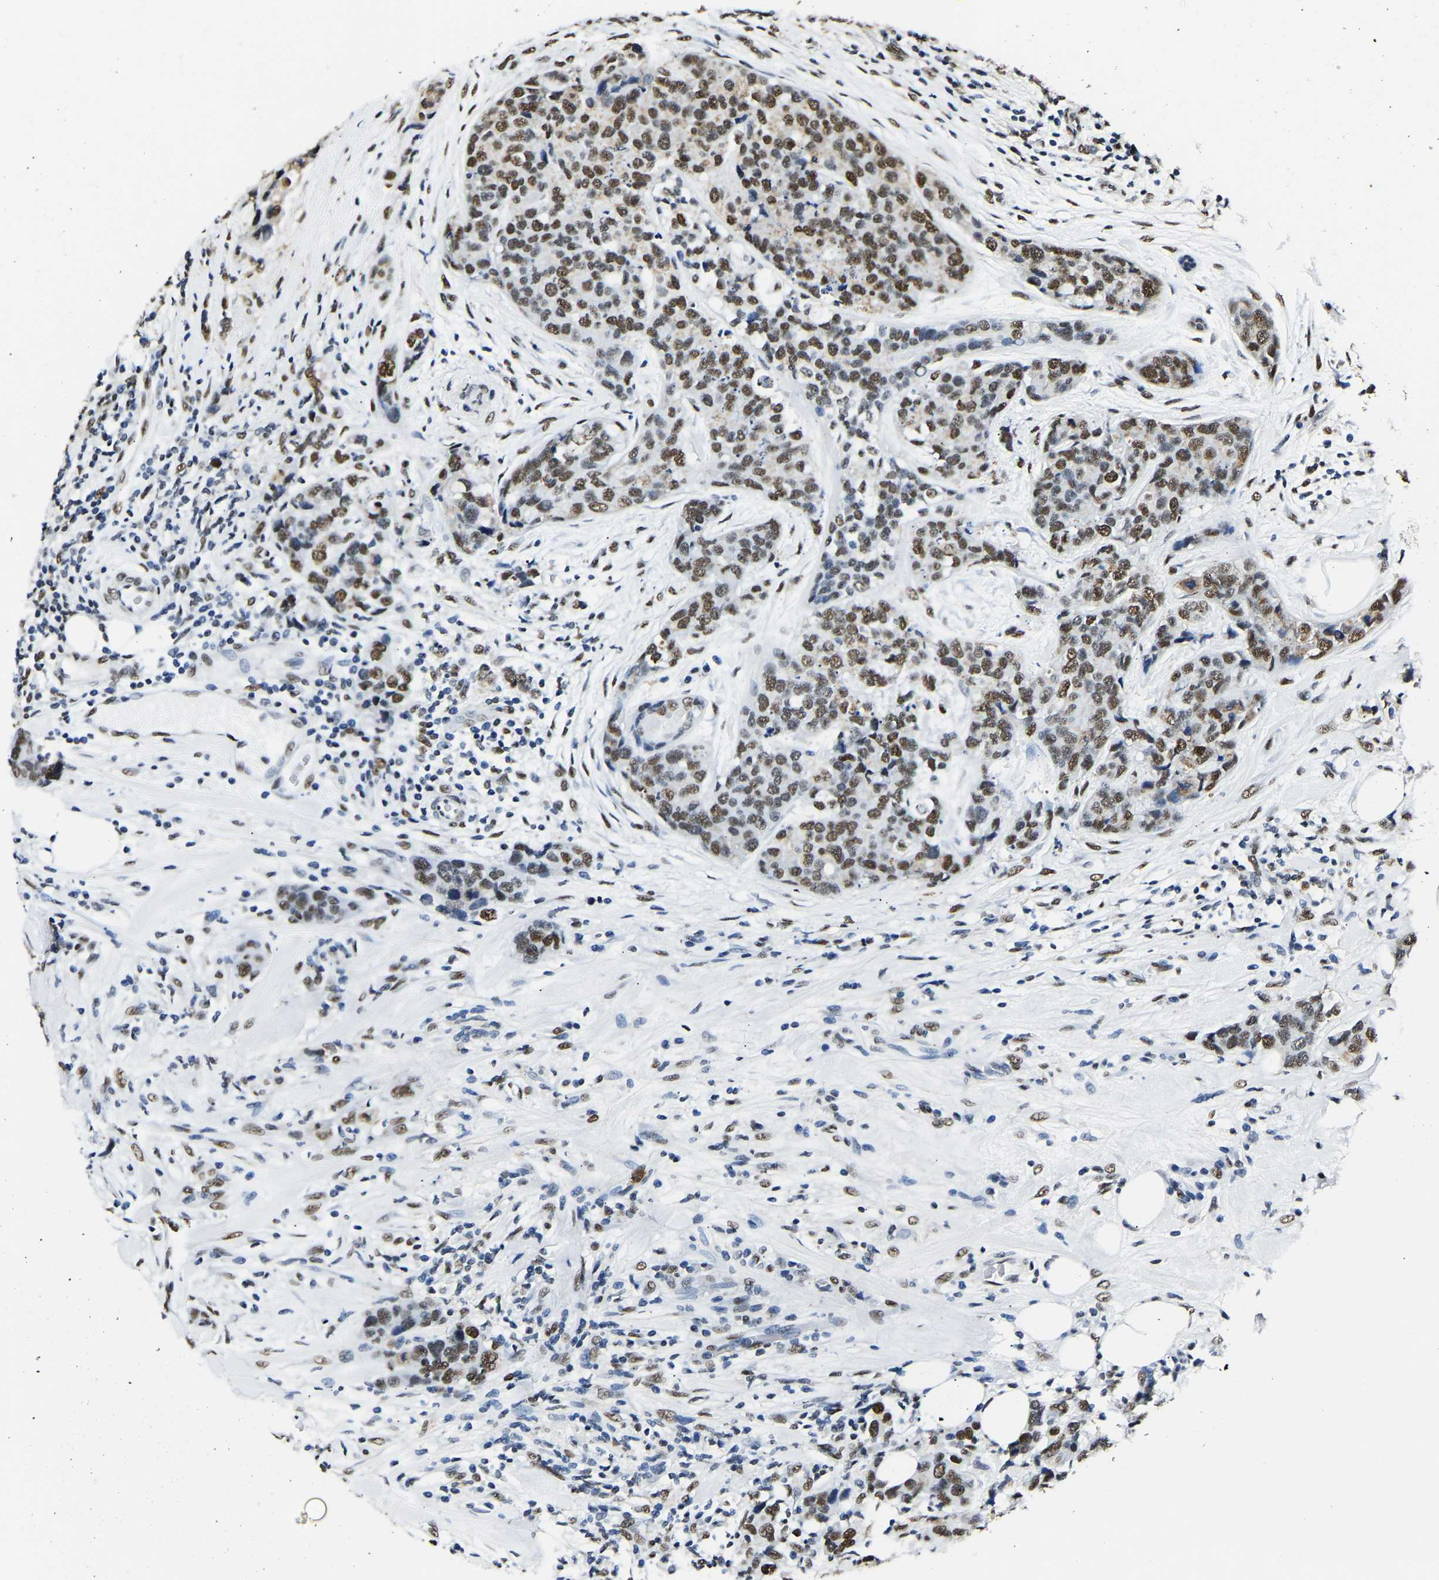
{"staining": {"intensity": "moderate", "quantity": ">75%", "location": "nuclear"}, "tissue": "breast cancer", "cell_type": "Tumor cells", "image_type": "cancer", "snomed": [{"axis": "morphology", "description": "Lobular carcinoma"}, {"axis": "topography", "description": "Breast"}], "caption": "Protein staining reveals moderate nuclear staining in about >75% of tumor cells in breast lobular carcinoma.", "gene": "SAFB", "patient": {"sex": "female", "age": 59}}